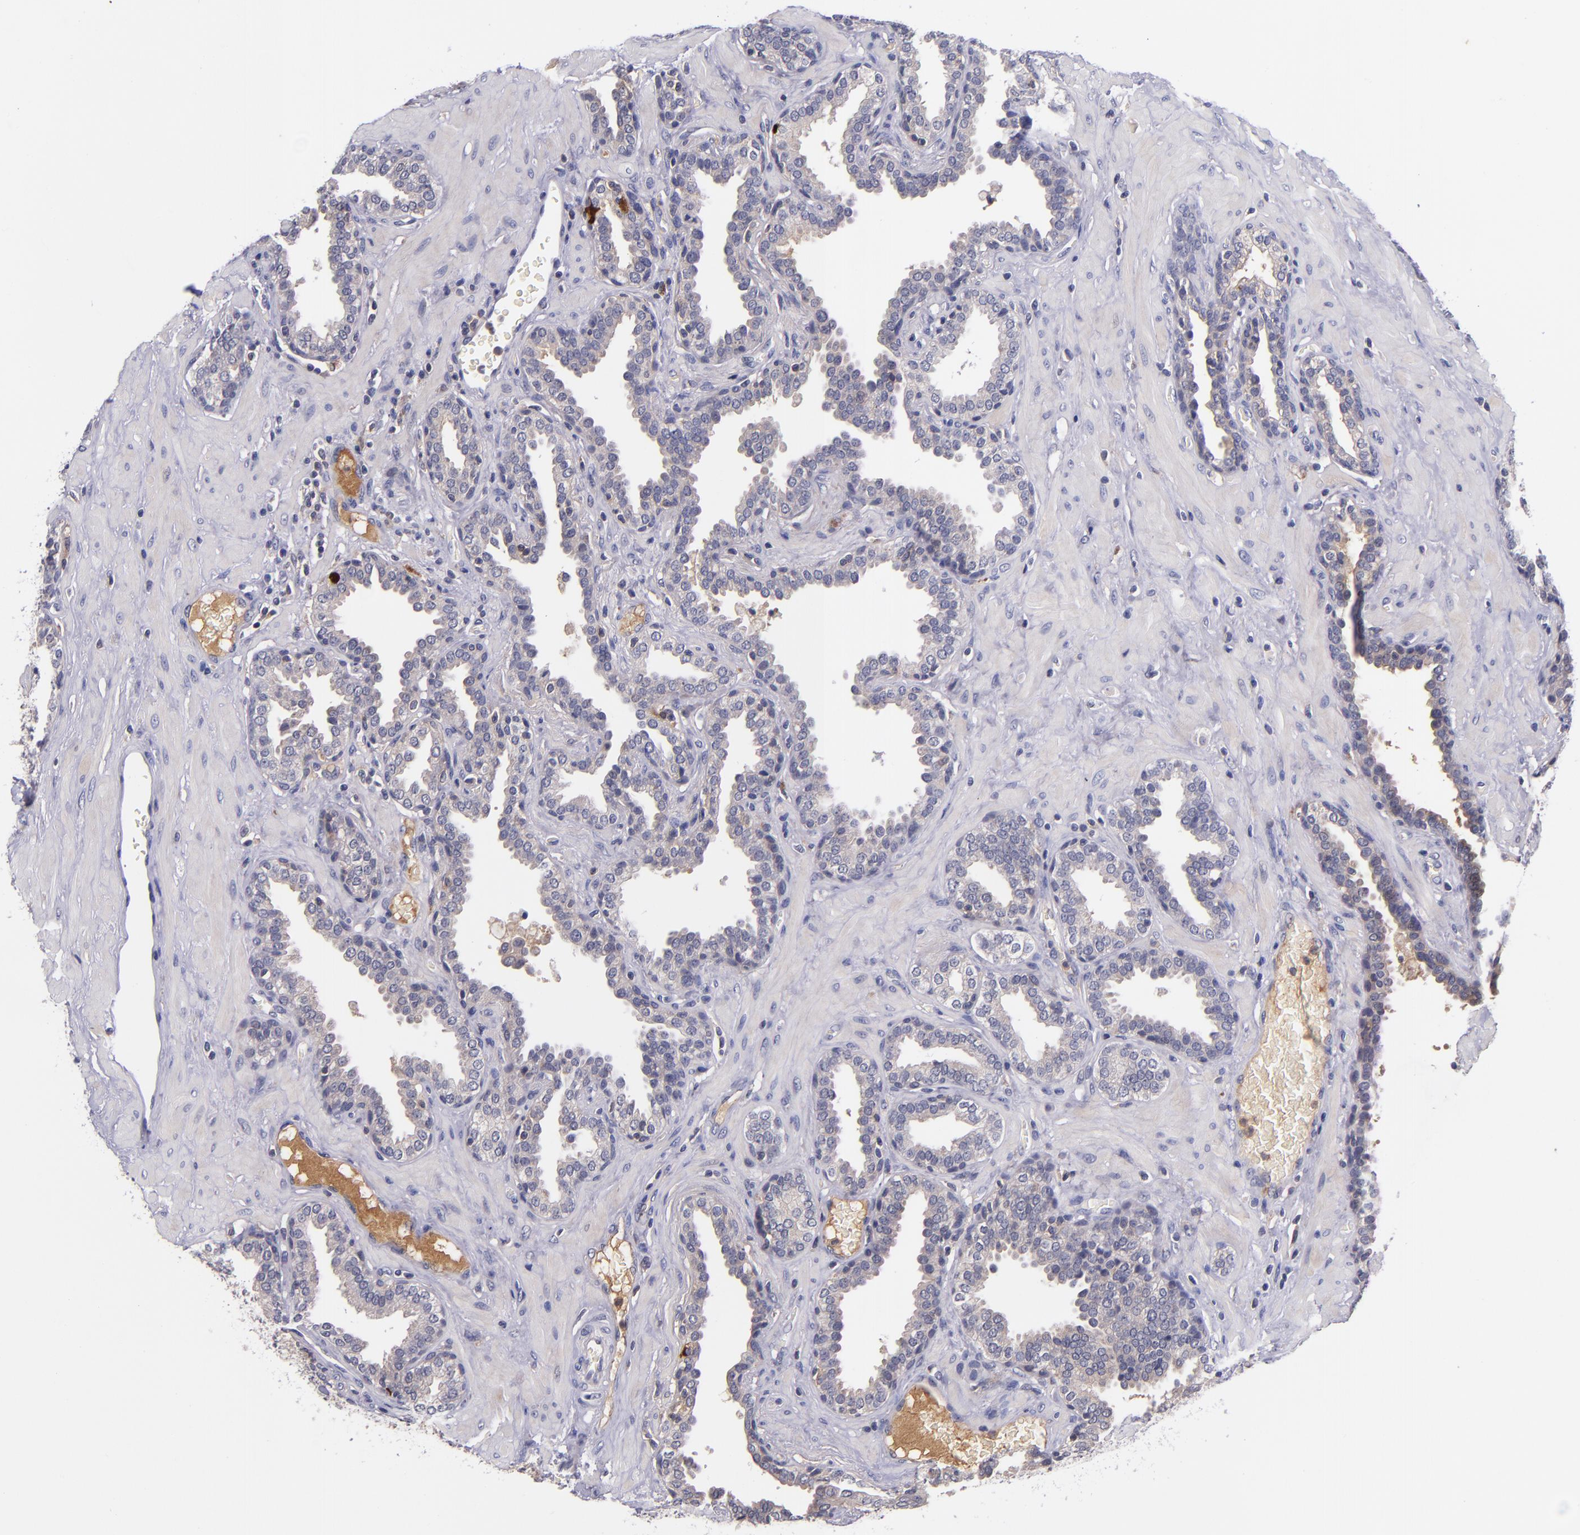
{"staining": {"intensity": "negative", "quantity": "none", "location": "none"}, "tissue": "prostate", "cell_type": "Glandular cells", "image_type": "normal", "snomed": [{"axis": "morphology", "description": "Normal tissue, NOS"}, {"axis": "topography", "description": "Prostate"}], "caption": "Protein analysis of normal prostate reveals no significant expression in glandular cells.", "gene": "RBP4", "patient": {"sex": "male", "age": 51}}